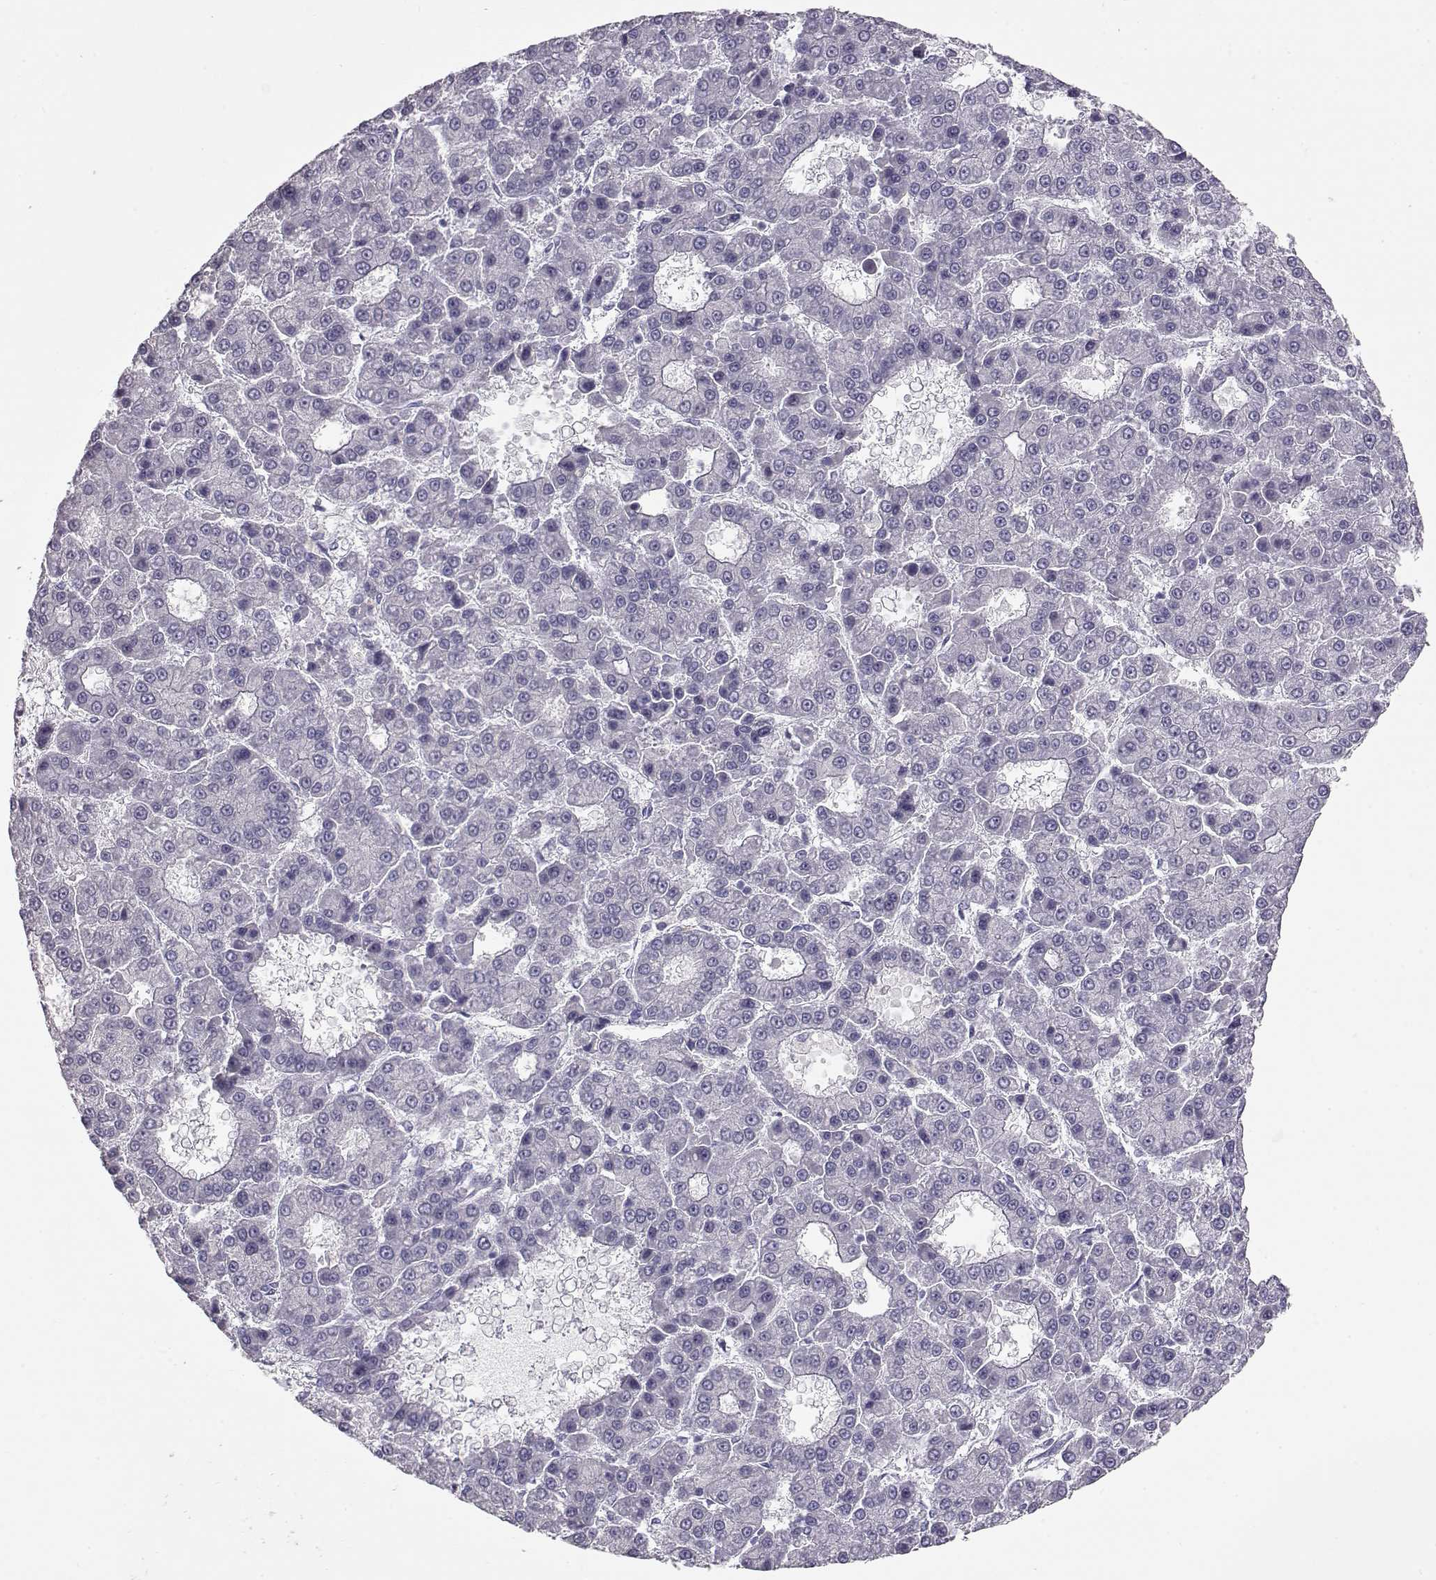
{"staining": {"intensity": "negative", "quantity": "none", "location": "none"}, "tissue": "liver cancer", "cell_type": "Tumor cells", "image_type": "cancer", "snomed": [{"axis": "morphology", "description": "Carcinoma, Hepatocellular, NOS"}, {"axis": "topography", "description": "Liver"}], "caption": "Hepatocellular carcinoma (liver) was stained to show a protein in brown. There is no significant expression in tumor cells. The staining was performed using DAB (3,3'-diaminobenzidine) to visualize the protein expression in brown, while the nuclei were stained in blue with hematoxylin (Magnification: 20x).", "gene": "LAMB3", "patient": {"sex": "male", "age": 70}}